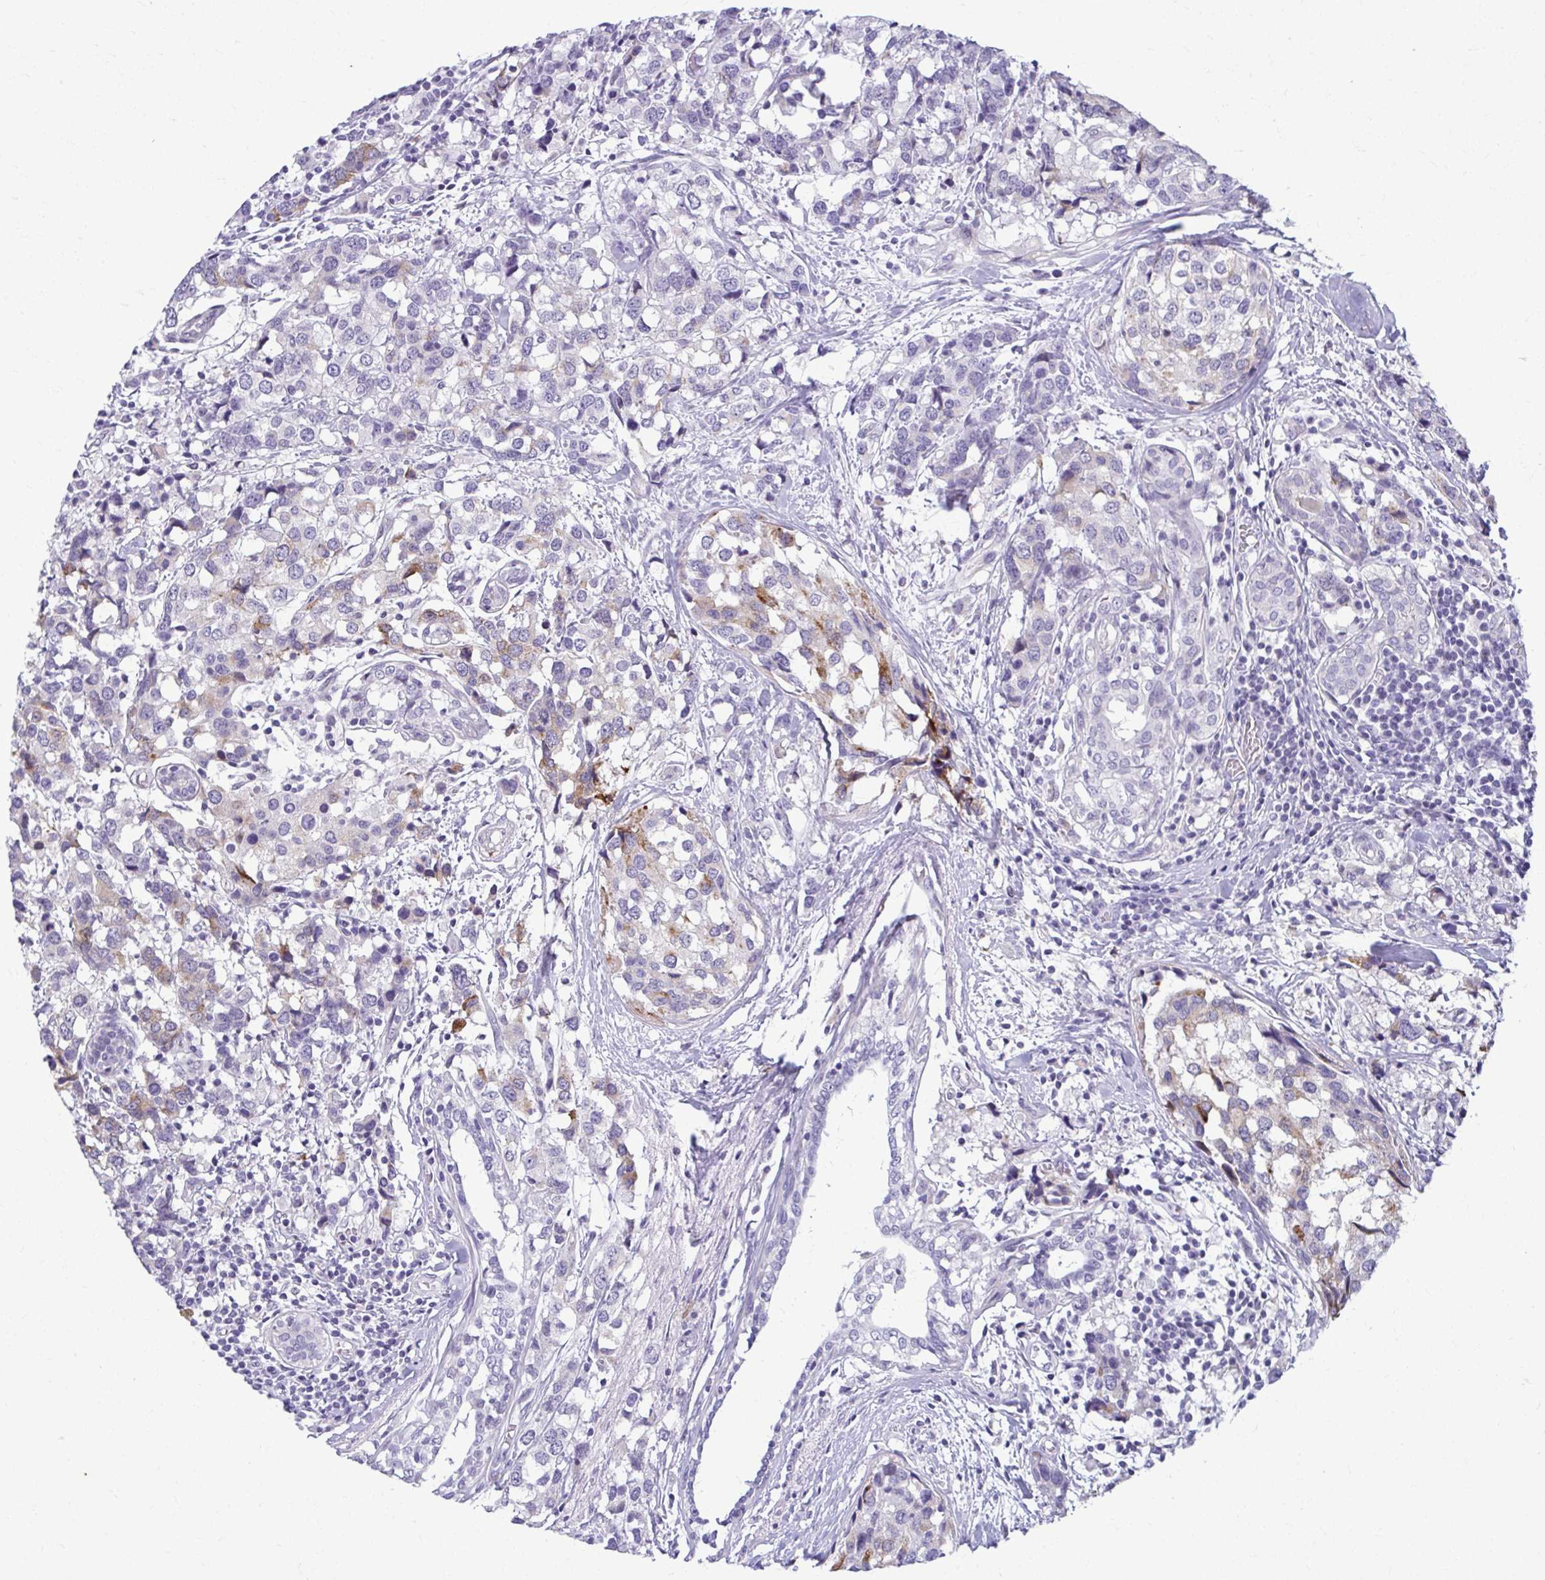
{"staining": {"intensity": "moderate", "quantity": "<25%", "location": "cytoplasmic/membranous"}, "tissue": "breast cancer", "cell_type": "Tumor cells", "image_type": "cancer", "snomed": [{"axis": "morphology", "description": "Lobular carcinoma"}, {"axis": "topography", "description": "Breast"}], "caption": "Breast cancer stained with immunohistochemistry reveals moderate cytoplasmic/membranous staining in about <25% of tumor cells. The protein is stained brown, and the nuclei are stained in blue (DAB (3,3'-diaminobenzidine) IHC with brightfield microscopy, high magnification).", "gene": "SERPINI1", "patient": {"sex": "female", "age": 59}}